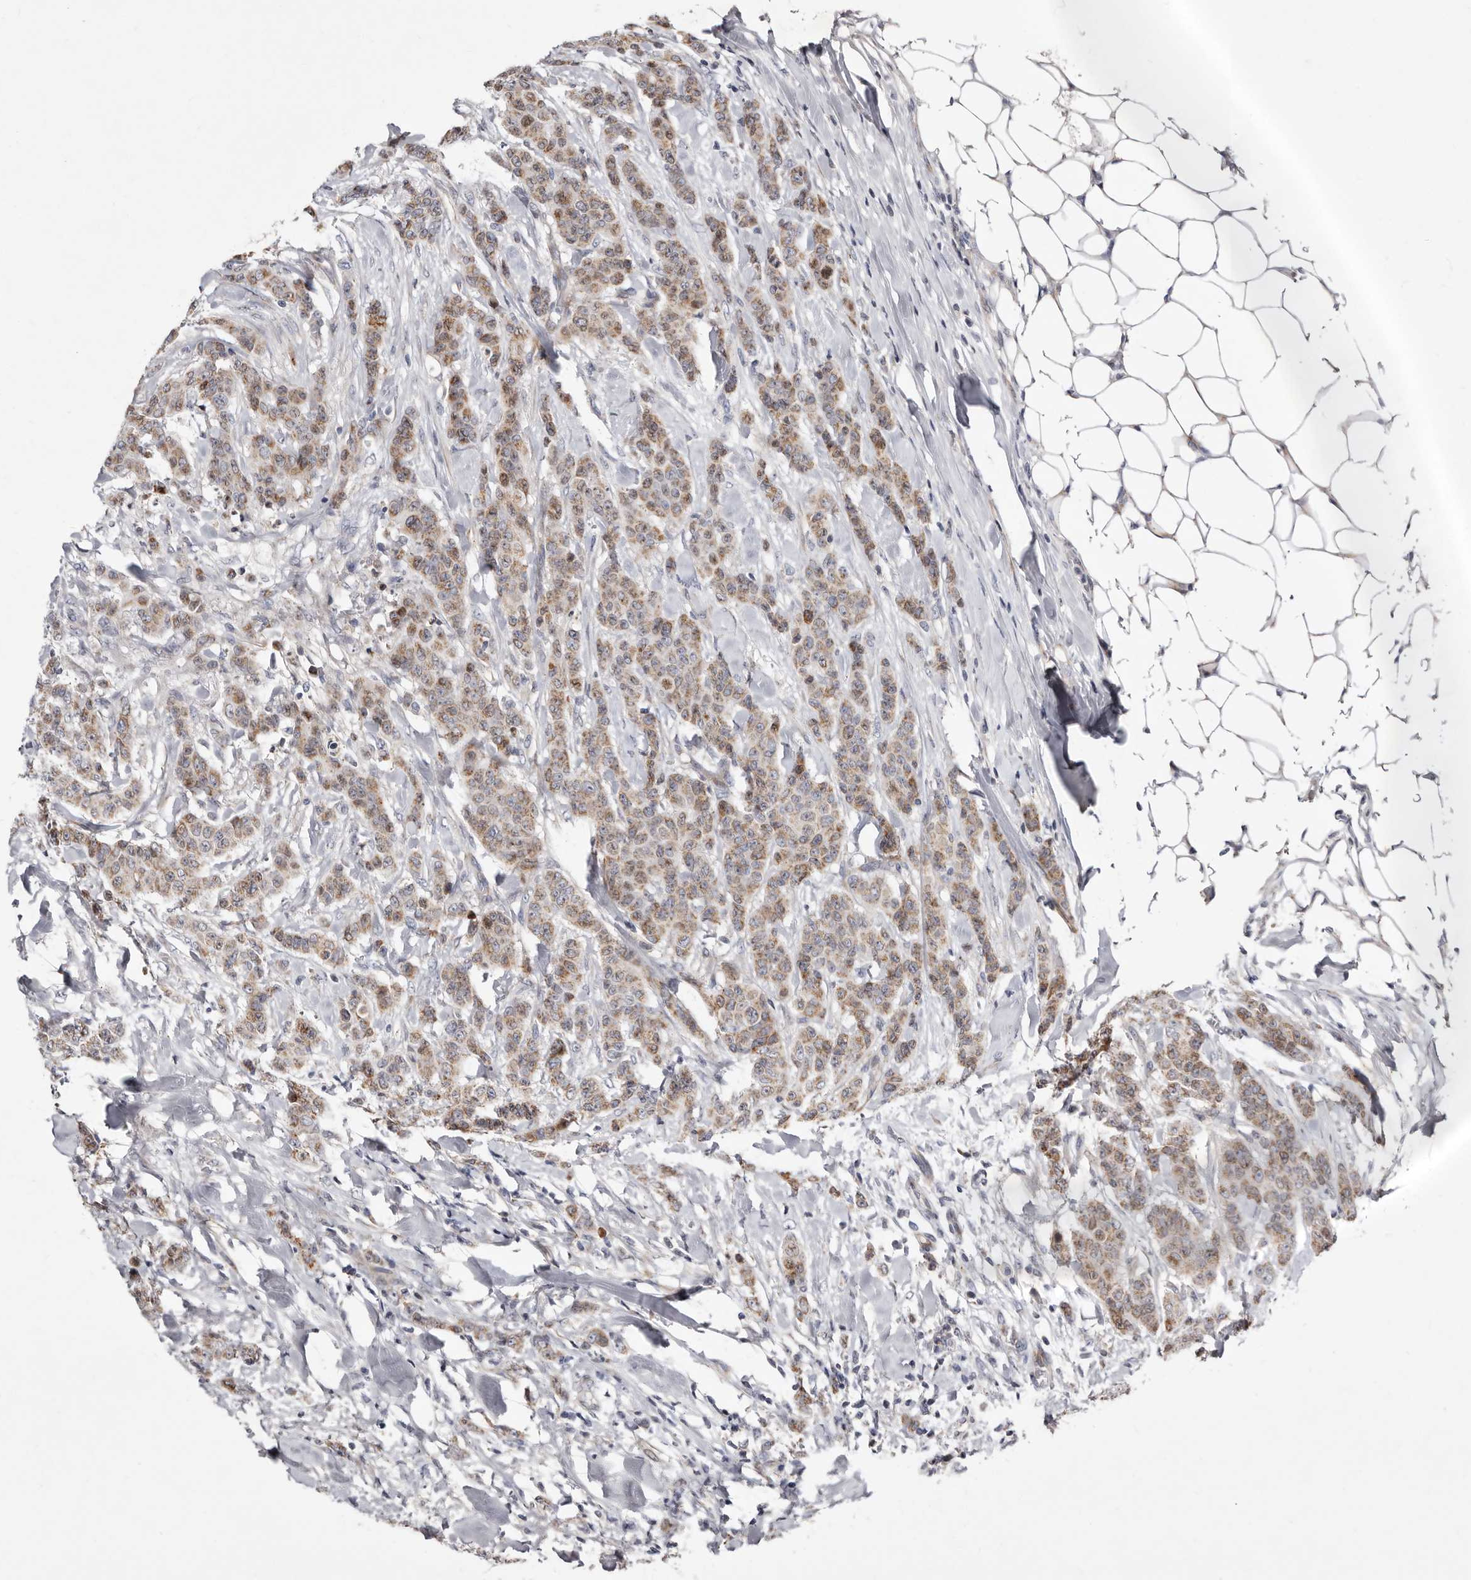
{"staining": {"intensity": "moderate", "quantity": ">75%", "location": "cytoplasmic/membranous"}, "tissue": "breast cancer", "cell_type": "Tumor cells", "image_type": "cancer", "snomed": [{"axis": "morphology", "description": "Duct carcinoma"}, {"axis": "topography", "description": "Breast"}], "caption": "Human infiltrating ductal carcinoma (breast) stained with a brown dye demonstrates moderate cytoplasmic/membranous positive staining in approximately >75% of tumor cells.", "gene": "TIMM17B", "patient": {"sex": "female", "age": 40}}